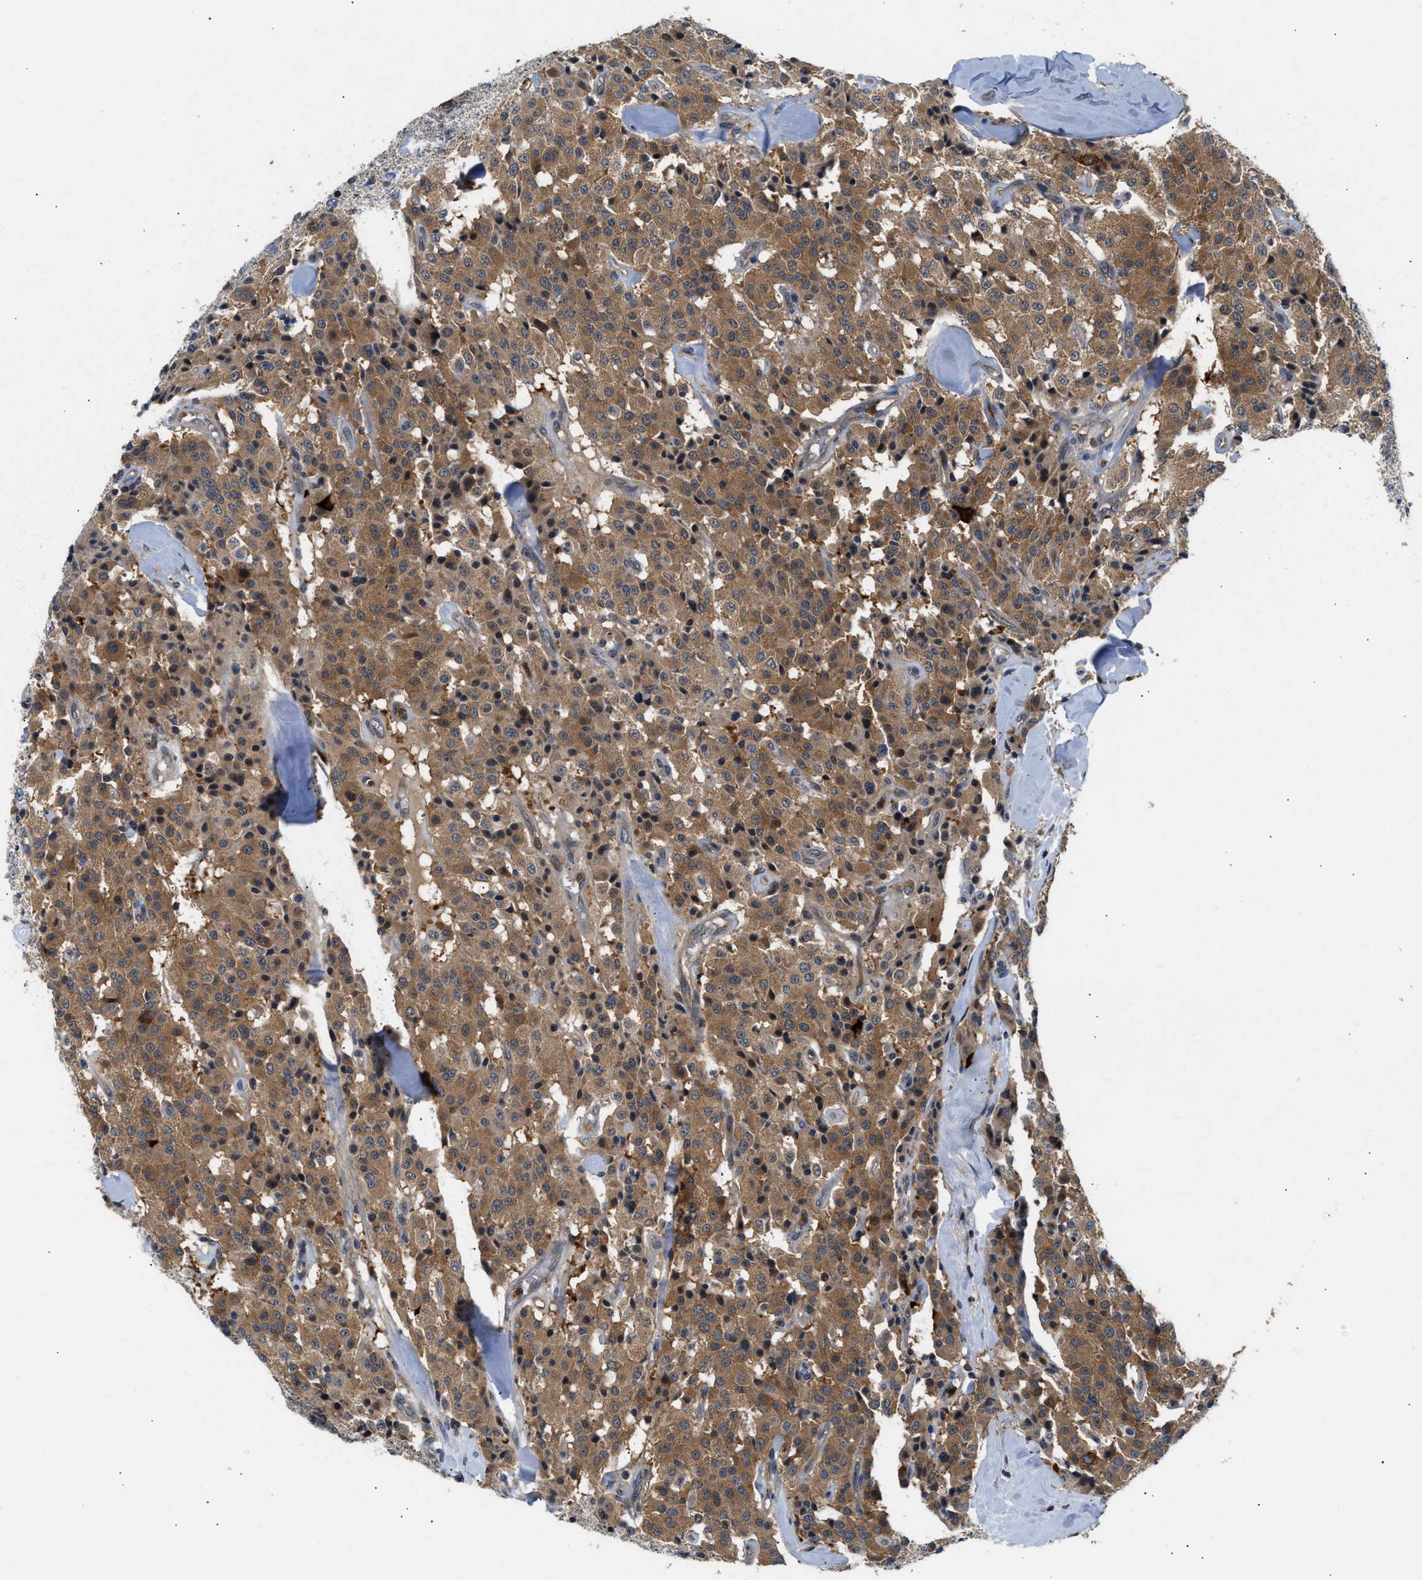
{"staining": {"intensity": "moderate", "quantity": ">75%", "location": "cytoplasmic/membranous"}, "tissue": "carcinoid", "cell_type": "Tumor cells", "image_type": "cancer", "snomed": [{"axis": "morphology", "description": "Carcinoid, malignant, NOS"}, {"axis": "topography", "description": "Lung"}], "caption": "Immunohistochemistry (IHC) micrograph of malignant carcinoid stained for a protein (brown), which displays medium levels of moderate cytoplasmic/membranous expression in approximately >75% of tumor cells.", "gene": "CHUK", "patient": {"sex": "male", "age": 30}}